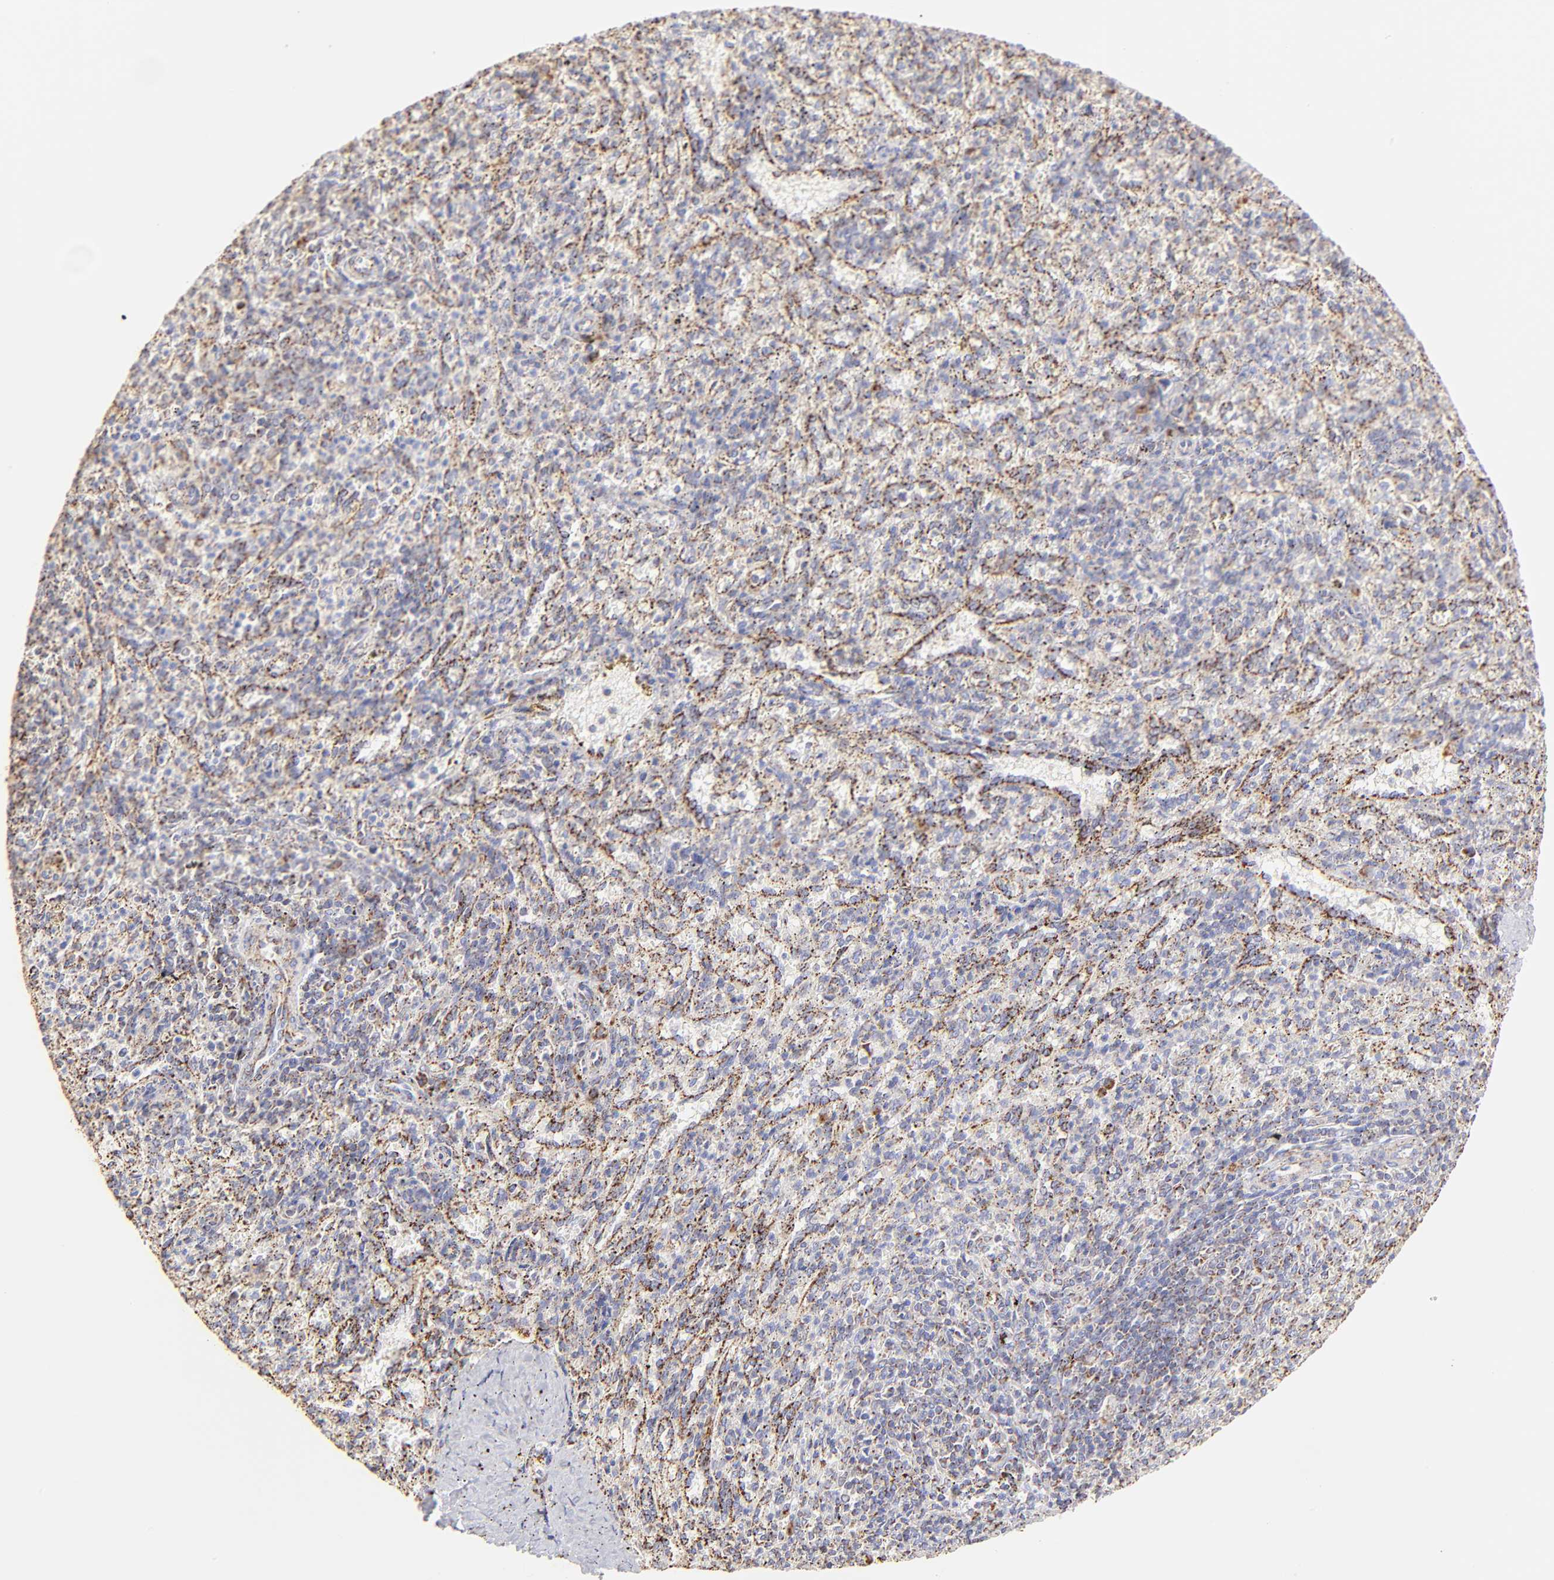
{"staining": {"intensity": "negative", "quantity": "none", "location": "none"}, "tissue": "spleen", "cell_type": "Cells in red pulp", "image_type": "normal", "snomed": [{"axis": "morphology", "description": "Normal tissue, NOS"}, {"axis": "topography", "description": "Spleen"}], "caption": "A high-resolution photomicrograph shows IHC staining of unremarkable spleen, which demonstrates no significant expression in cells in red pulp.", "gene": "ECH1", "patient": {"sex": "female", "age": 10}}